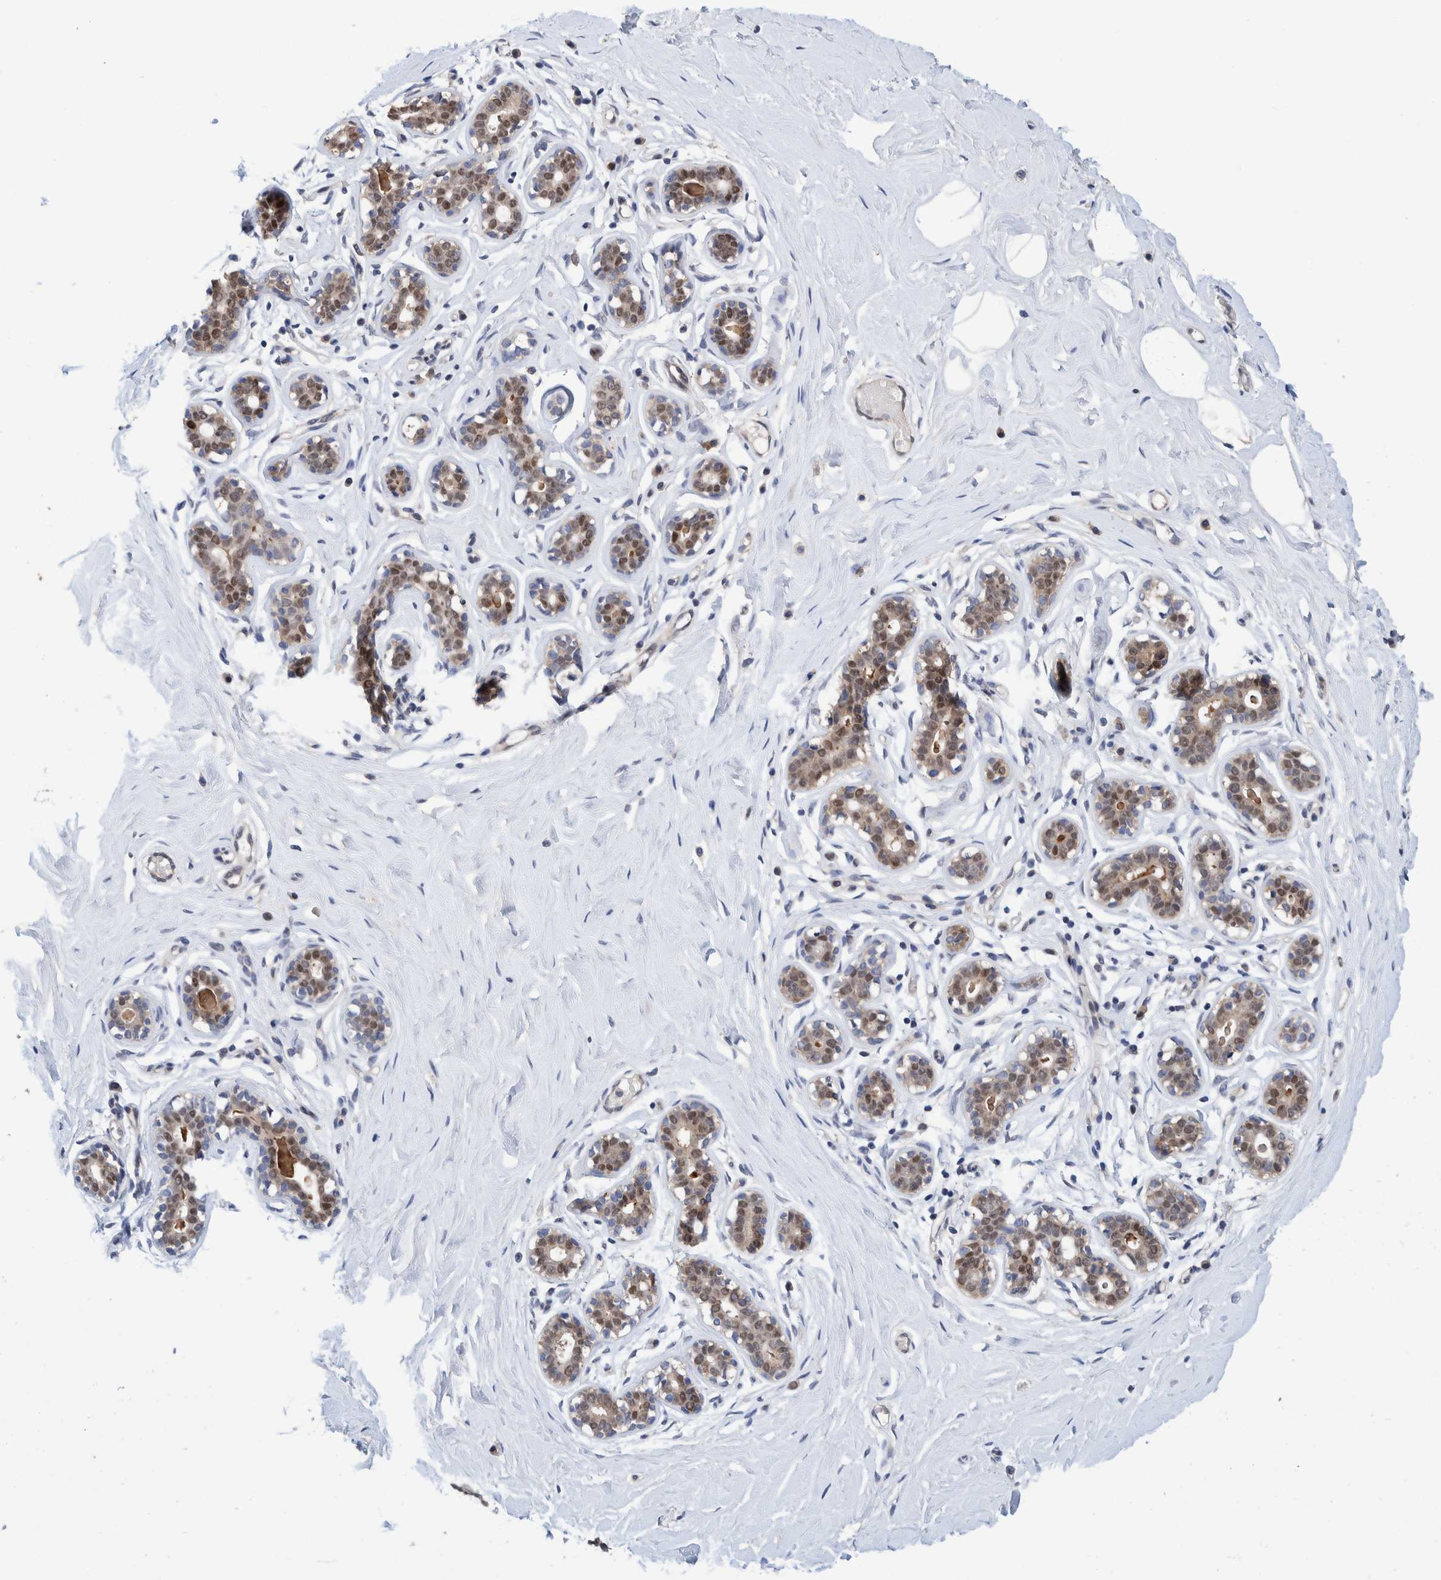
{"staining": {"intensity": "negative", "quantity": "none", "location": "none"}, "tissue": "breast", "cell_type": "Adipocytes", "image_type": "normal", "snomed": [{"axis": "morphology", "description": "Normal tissue, NOS"}, {"axis": "topography", "description": "Breast"}], "caption": "Micrograph shows no protein positivity in adipocytes of unremarkable breast.", "gene": "PFAS", "patient": {"sex": "female", "age": 23}}